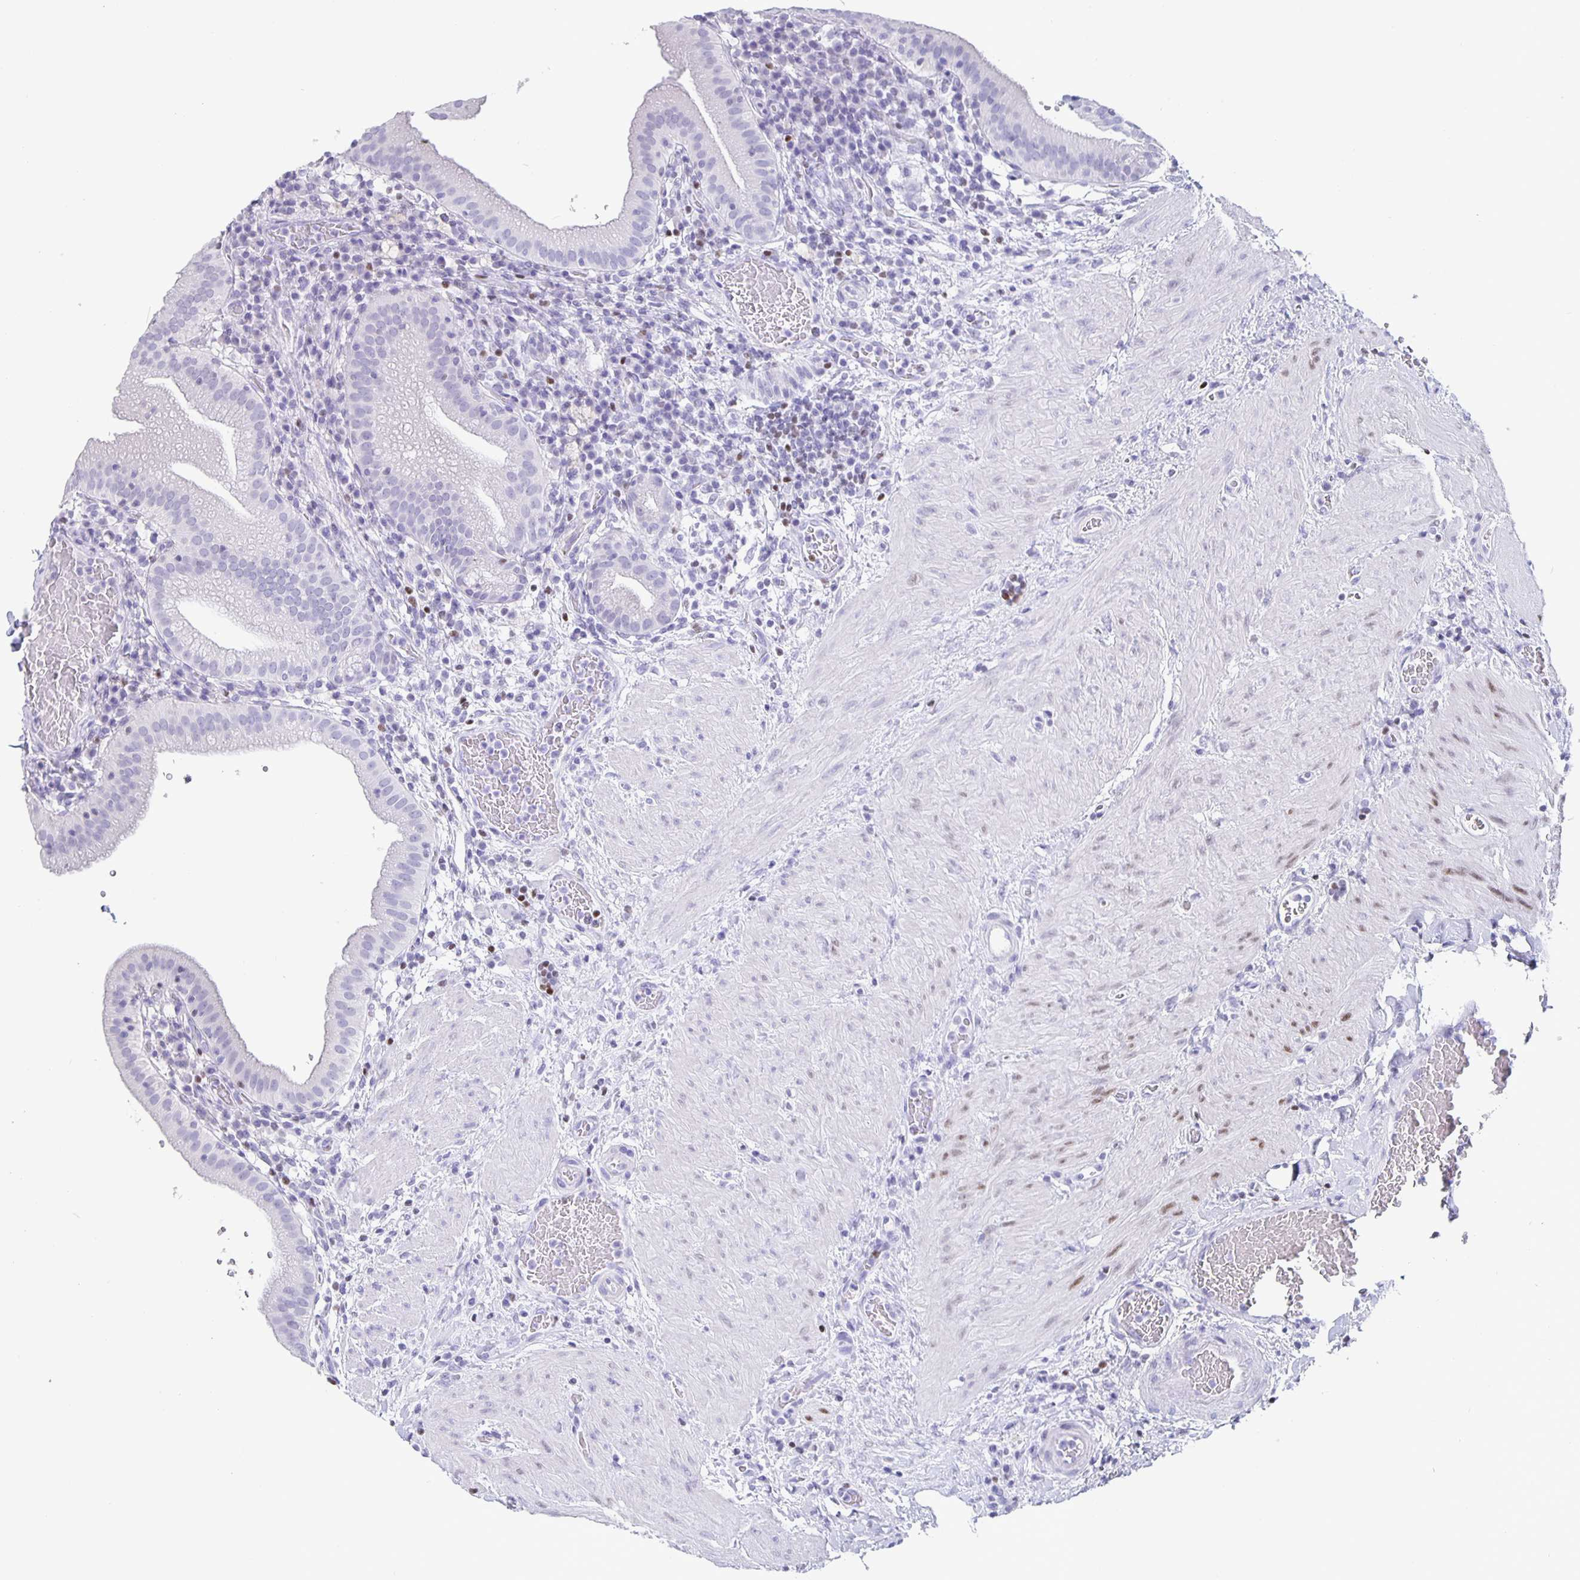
{"staining": {"intensity": "negative", "quantity": "none", "location": "none"}, "tissue": "gallbladder", "cell_type": "Glandular cells", "image_type": "normal", "snomed": [{"axis": "morphology", "description": "Normal tissue, NOS"}, {"axis": "topography", "description": "Gallbladder"}], "caption": "DAB (3,3'-diaminobenzidine) immunohistochemical staining of unremarkable human gallbladder shows no significant staining in glandular cells. (DAB (3,3'-diaminobenzidine) immunohistochemistry (IHC) visualized using brightfield microscopy, high magnification).", "gene": "SATB2", "patient": {"sex": "male", "age": 26}}